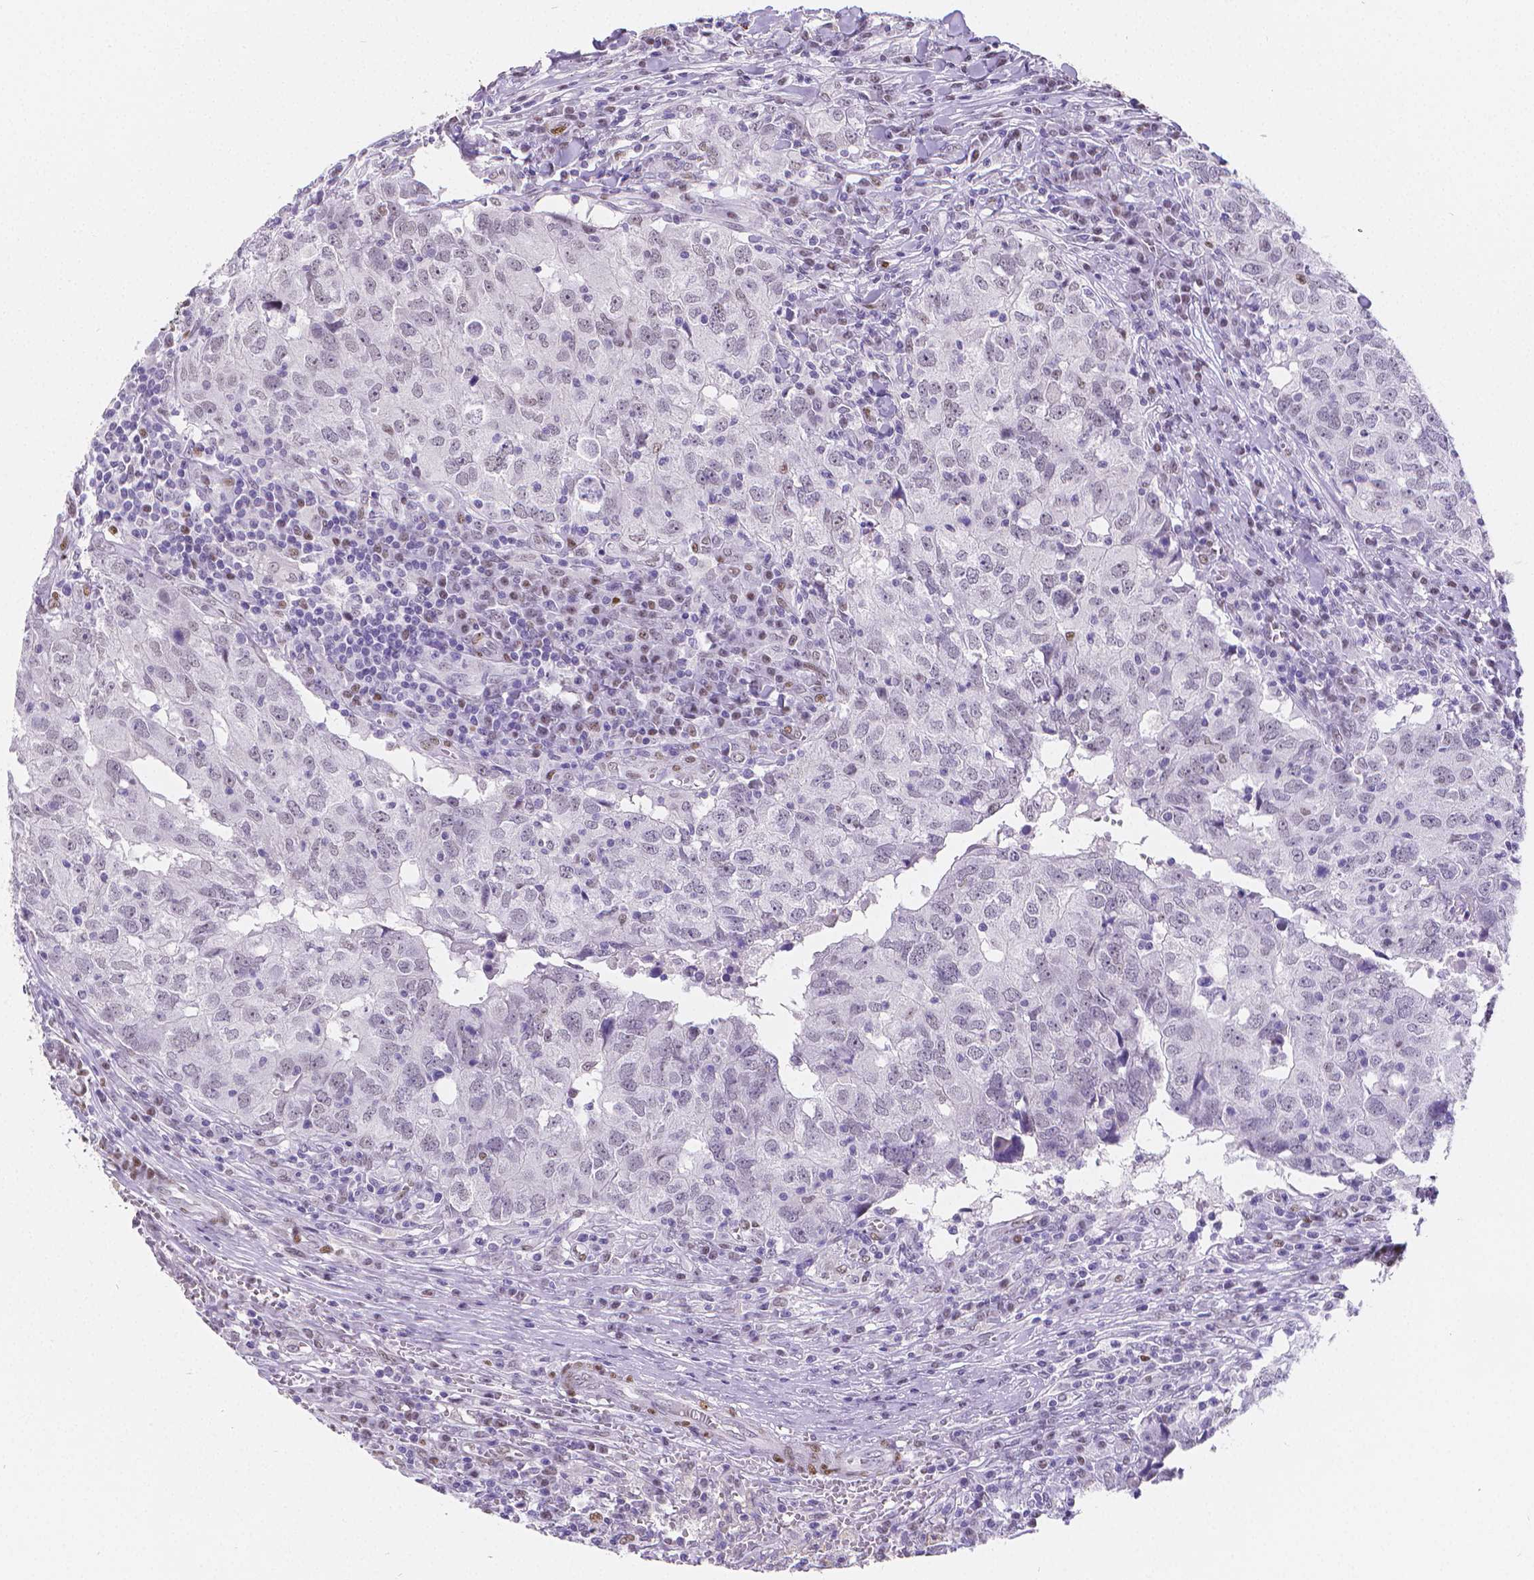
{"staining": {"intensity": "negative", "quantity": "none", "location": "none"}, "tissue": "breast cancer", "cell_type": "Tumor cells", "image_type": "cancer", "snomed": [{"axis": "morphology", "description": "Duct carcinoma"}, {"axis": "topography", "description": "Breast"}], "caption": "Tumor cells are negative for brown protein staining in breast intraductal carcinoma.", "gene": "MEF2C", "patient": {"sex": "female", "age": 30}}